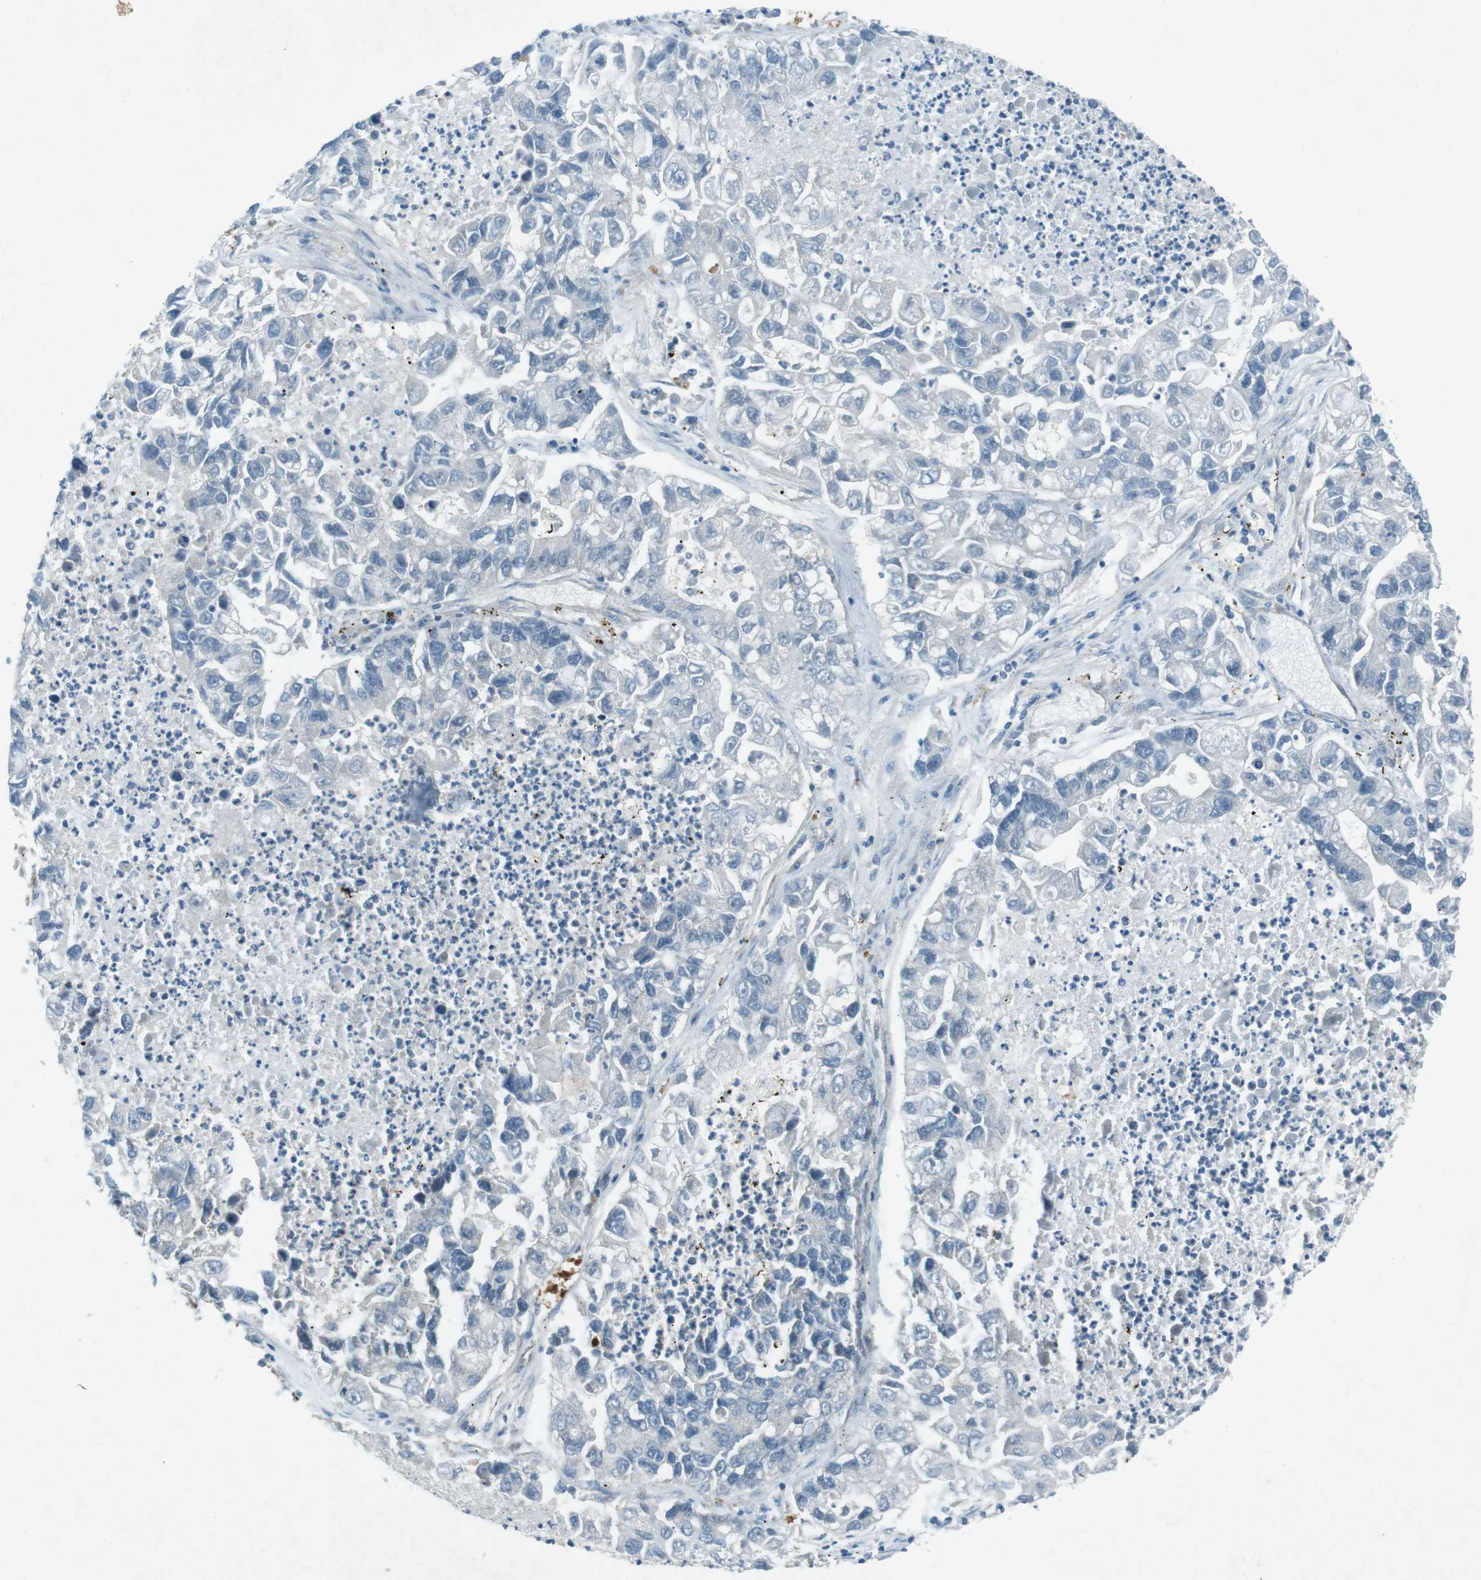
{"staining": {"intensity": "negative", "quantity": "none", "location": "none"}, "tissue": "lung cancer", "cell_type": "Tumor cells", "image_type": "cancer", "snomed": [{"axis": "morphology", "description": "Adenocarcinoma, NOS"}, {"axis": "topography", "description": "Lung"}], "caption": "Immunohistochemistry (IHC) histopathology image of neoplastic tissue: human adenocarcinoma (lung) stained with DAB (3,3'-diaminobenzidine) displays no significant protein positivity in tumor cells.", "gene": "FCRLA", "patient": {"sex": "female", "age": 51}}